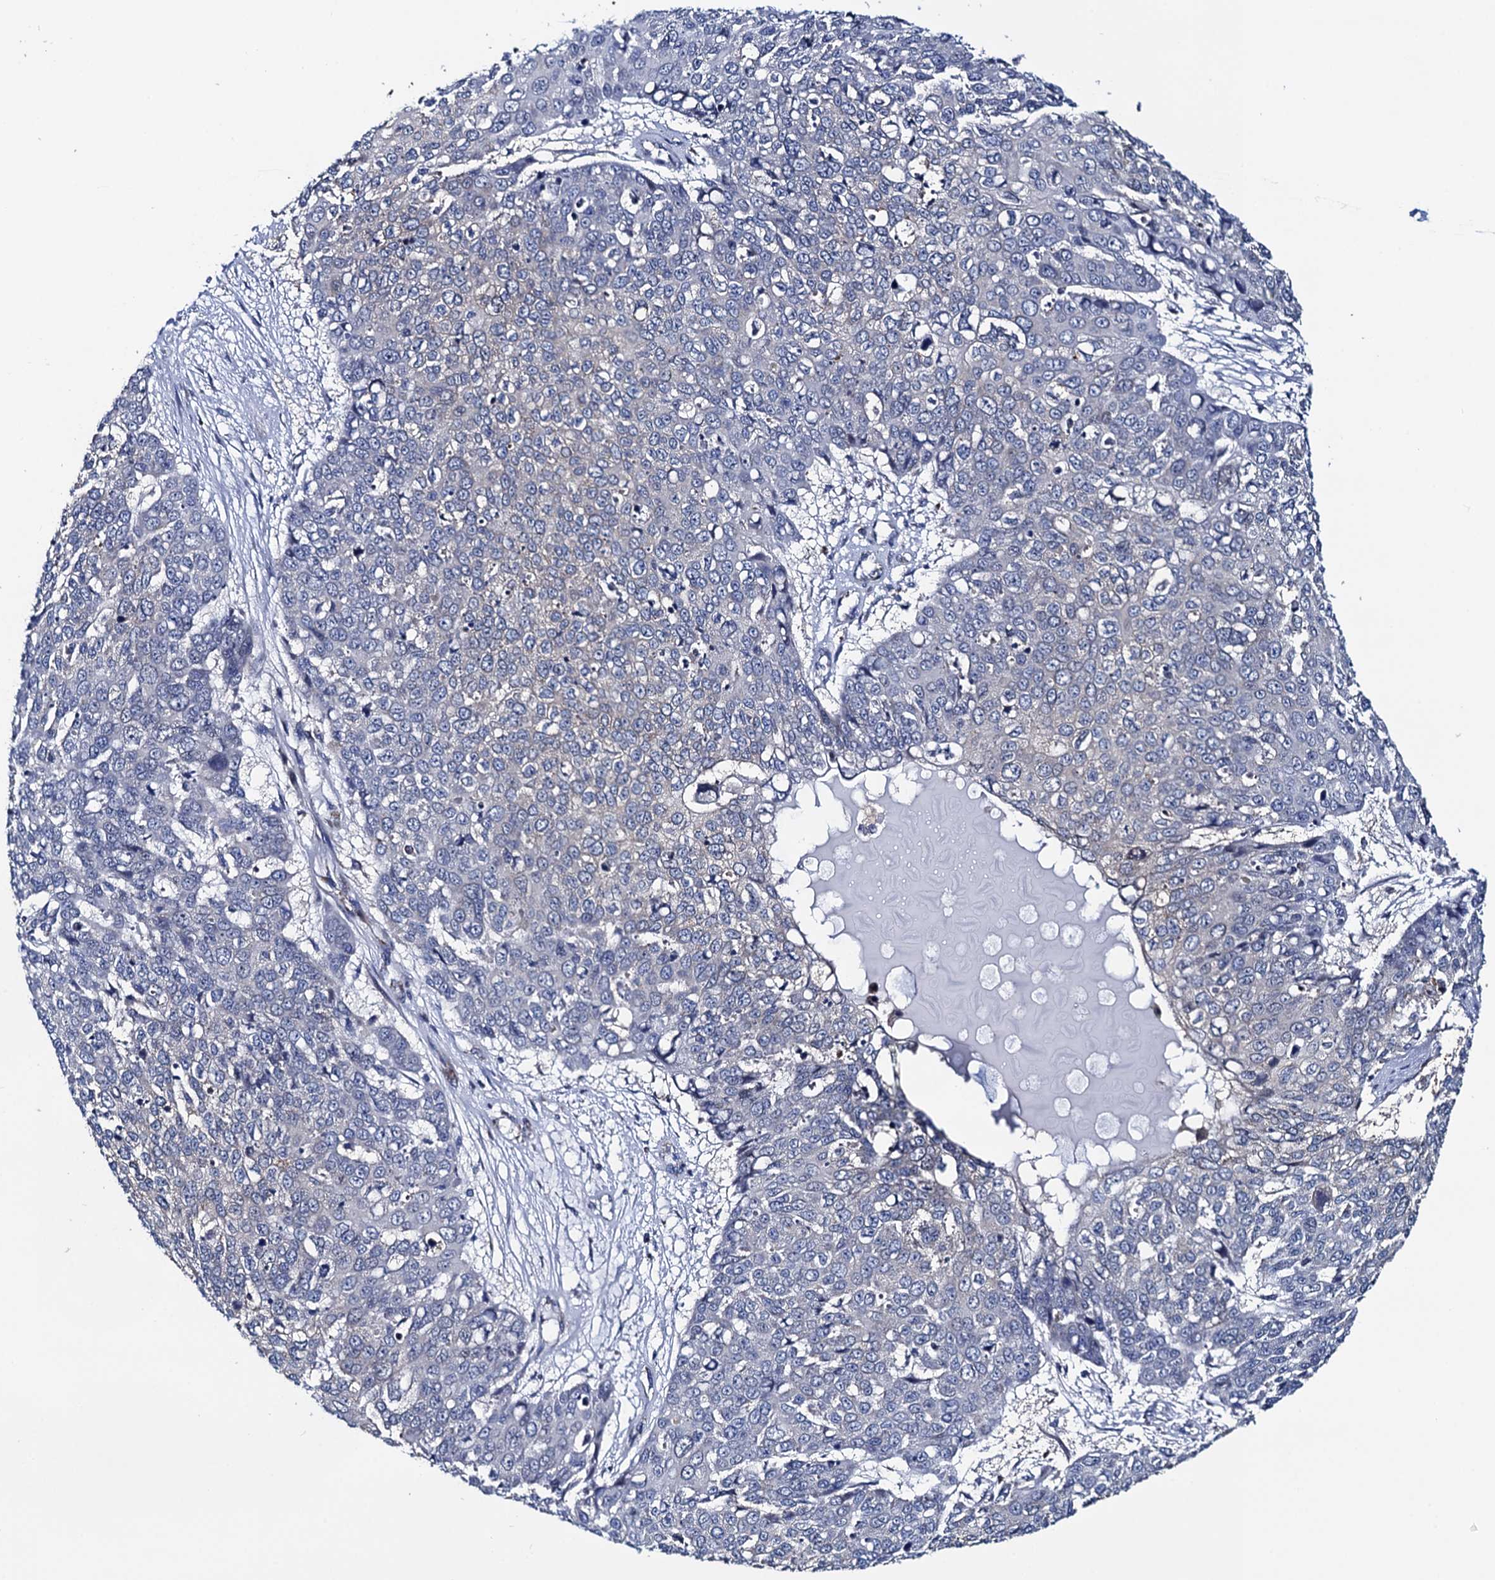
{"staining": {"intensity": "negative", "quantity": "none", "location": "none"}, "tissue": "skin cancer", "cell_type": "Tumor cells", "image_type": "cancer", "snomed": [{"axis": "morphology", "description": "Squamous cell carcinoma, NOS"}, {"axis": "topography", "description": "Skin"}], "caption": "Immunohistochemistry (IHC) histopathology image of neoplastic tissue: human skin cancer (squamous cell carcinoma) stained with DAB shows no significant protein expression in tumor cells.", "gene": "PTCD3", "patient": {"sex": "male", "age": 71}}